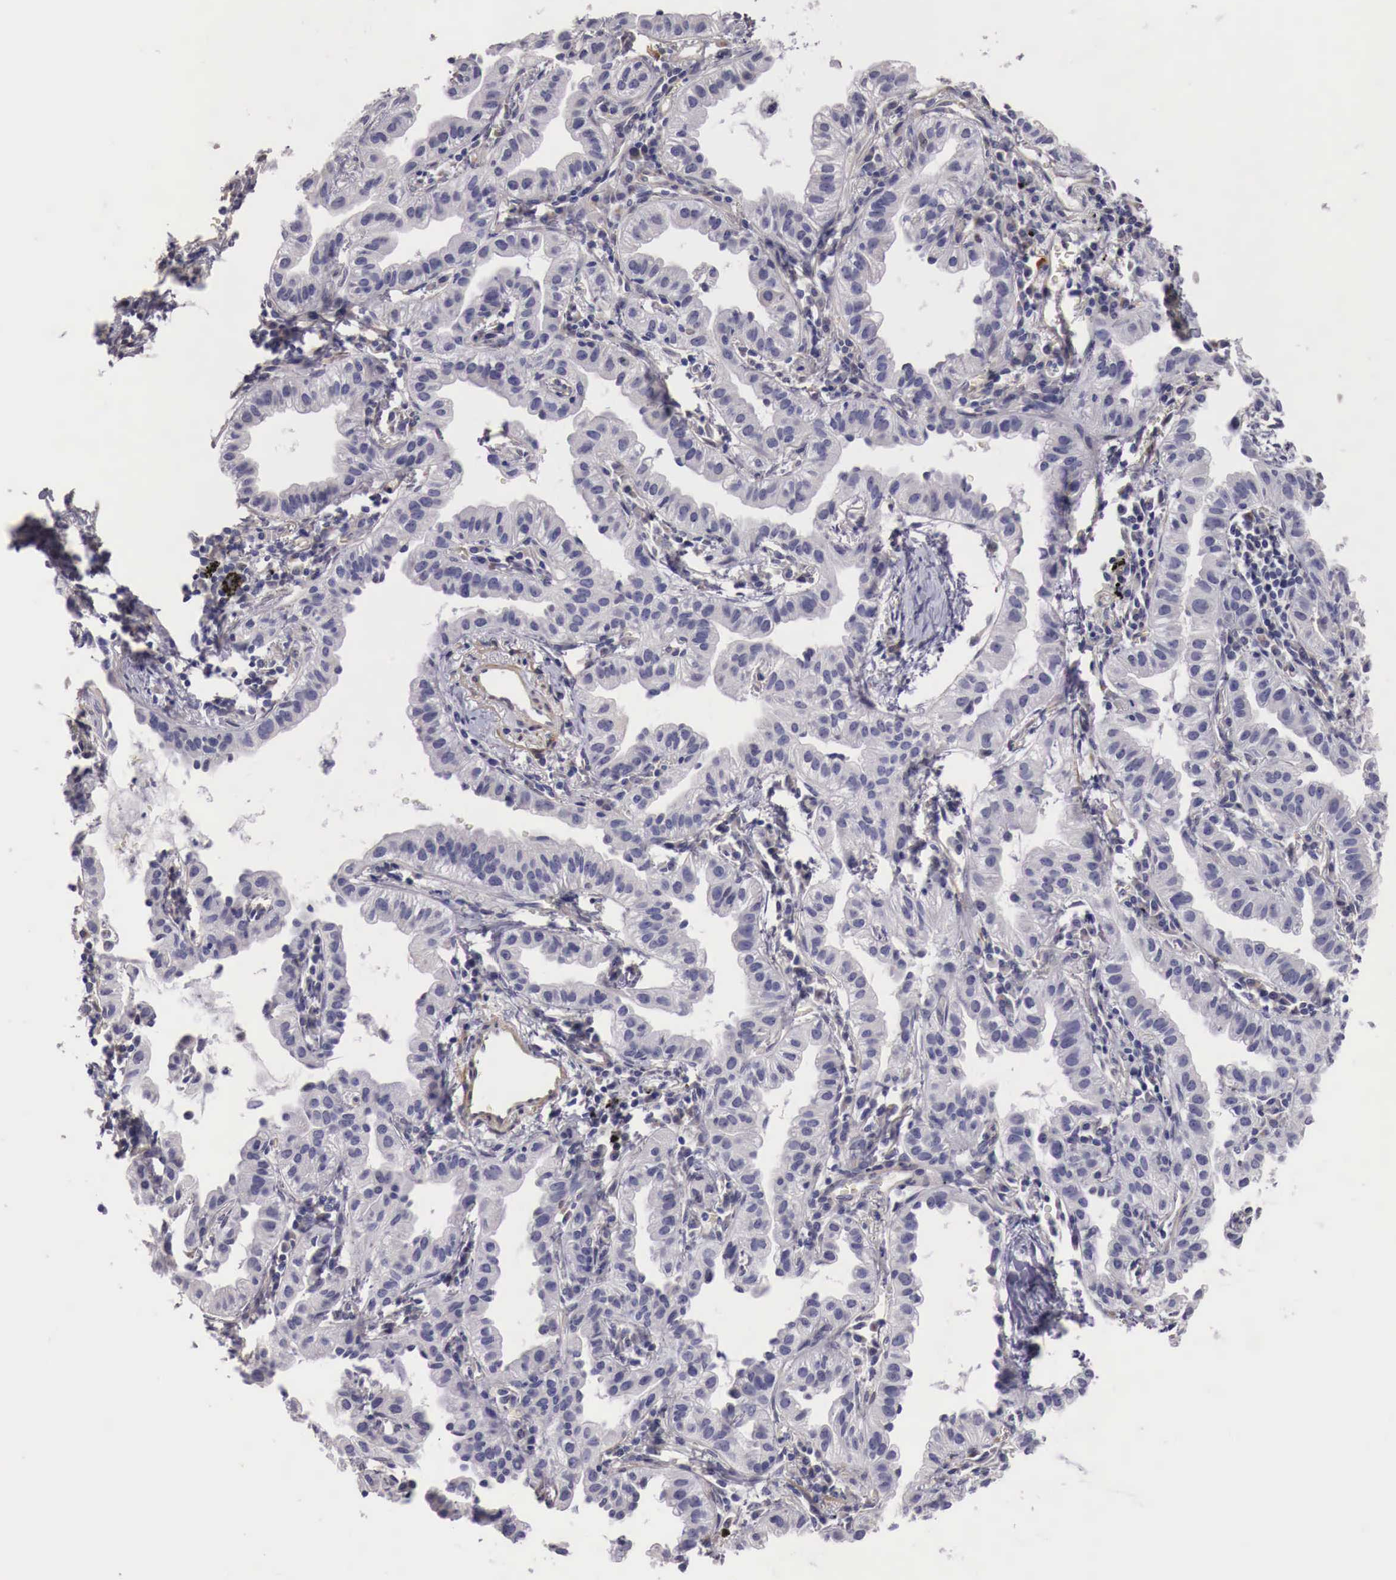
{"staining": {"intensity": "negative", "quantity": "none", "location": "none"}, "tissue": "lung cancer", "cell_type": "Tumor cells", "image_type": "cancer", "snomed": [{"axis": "morphology", "description": "Adenocarcinoma, NOS"}, {"axis": "topography", "description": "Lung"}], "caption": "Image shows no protein staining in tumor cells of lung adenocarcinoma tissue.", "gene": "ENOX2", "patient": {"sex": "female", "age": 50}}